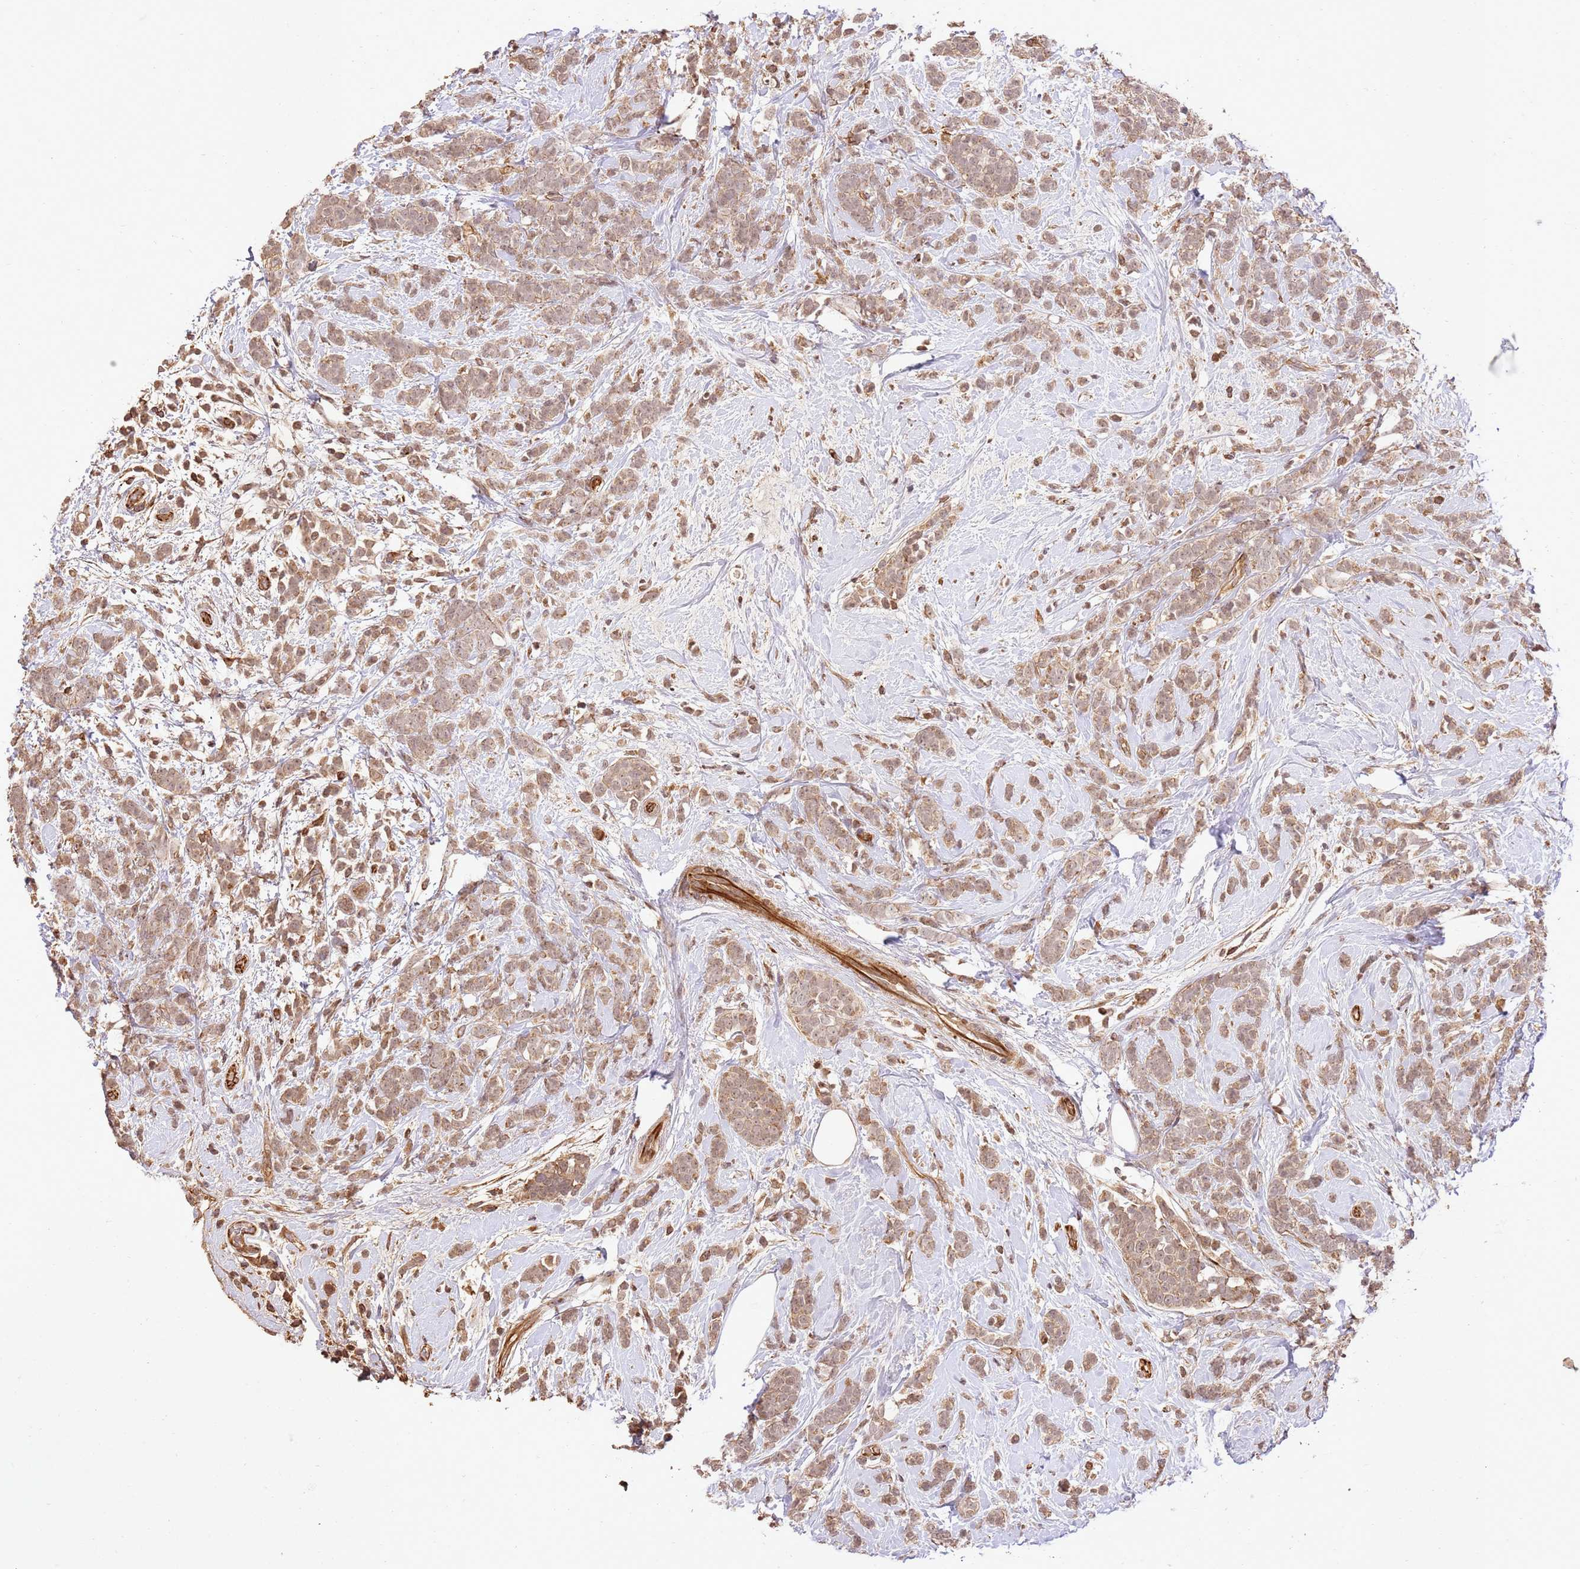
{"staining": {"intensity": "moderate", "quantity": ">75%", "location": "cytoplasmic/membranous"}, "tissue": "breast cancer", "cell_type": "Tumor cells", "image_type": "cancer", "snomed": [{"axis": "morphology", "description": "Lobular carcinoma"}, {"axis": "topography", "description": "Breast"}], "caption": "The histopathology image shows immunohistochemical staining of lobular carcinoma (breast). There is moderate cytoplasmic/membranous expression is identified in about >75% of tumor cells.", "gene": "KATNAL2", "patient": {"sex": "female", "age": 58}}